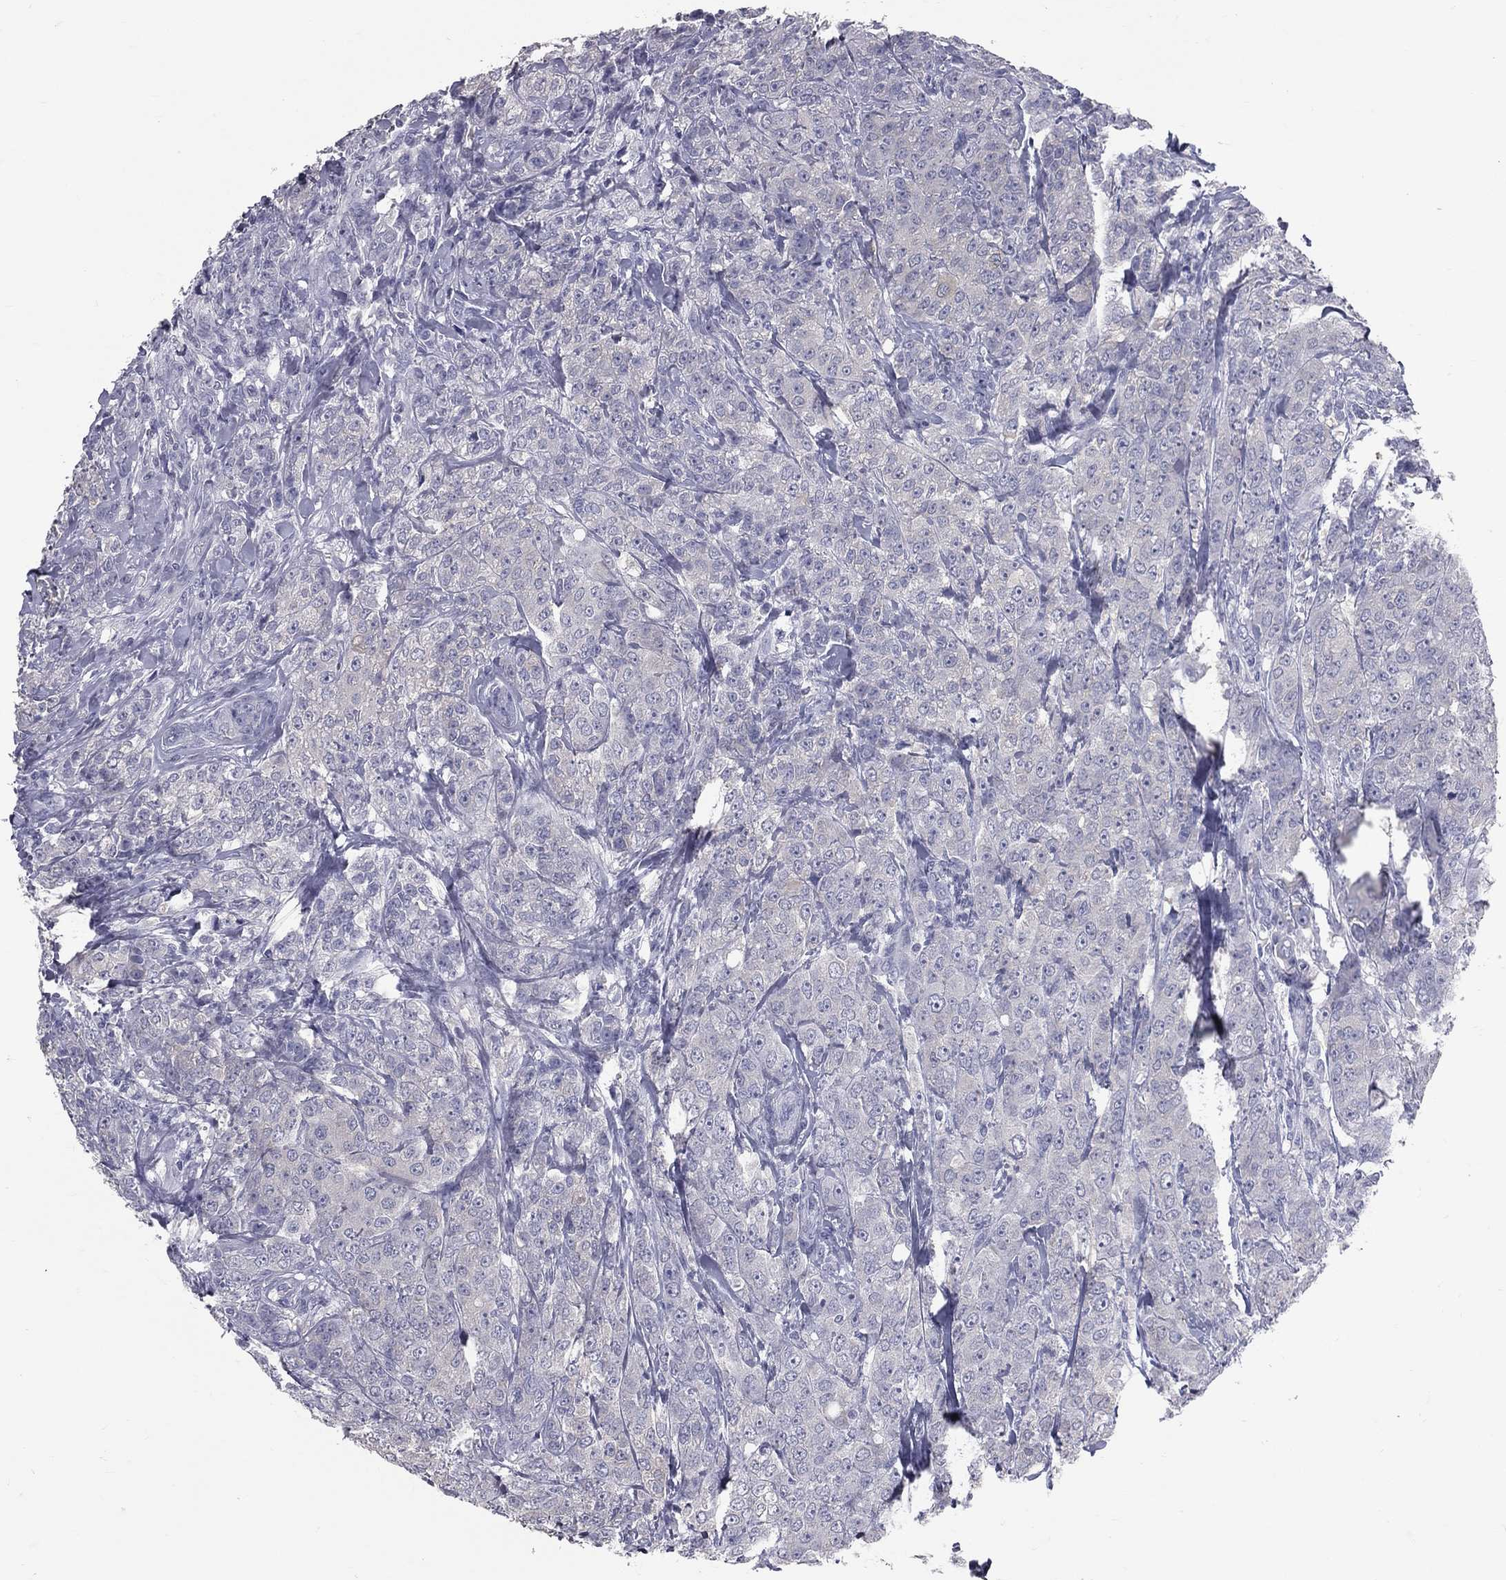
{"staining": {"intensity": "negative", "quantity": "none", "location": "none"}, "tissue": "breast cancer", "cell_type": "Tumor cells", "image_type": "cancer", "snomed": [{"axis": "morphology", "description": "Duct carcinoma"}, {"axis": "topography", "description": "Breast"}], "caption": "Tumor cells are negative for brown protein staining in infiltrating ductal carcinoma (breast).", "gene": "TFPI2", "patient": {"sex": "female", "age": 43}}